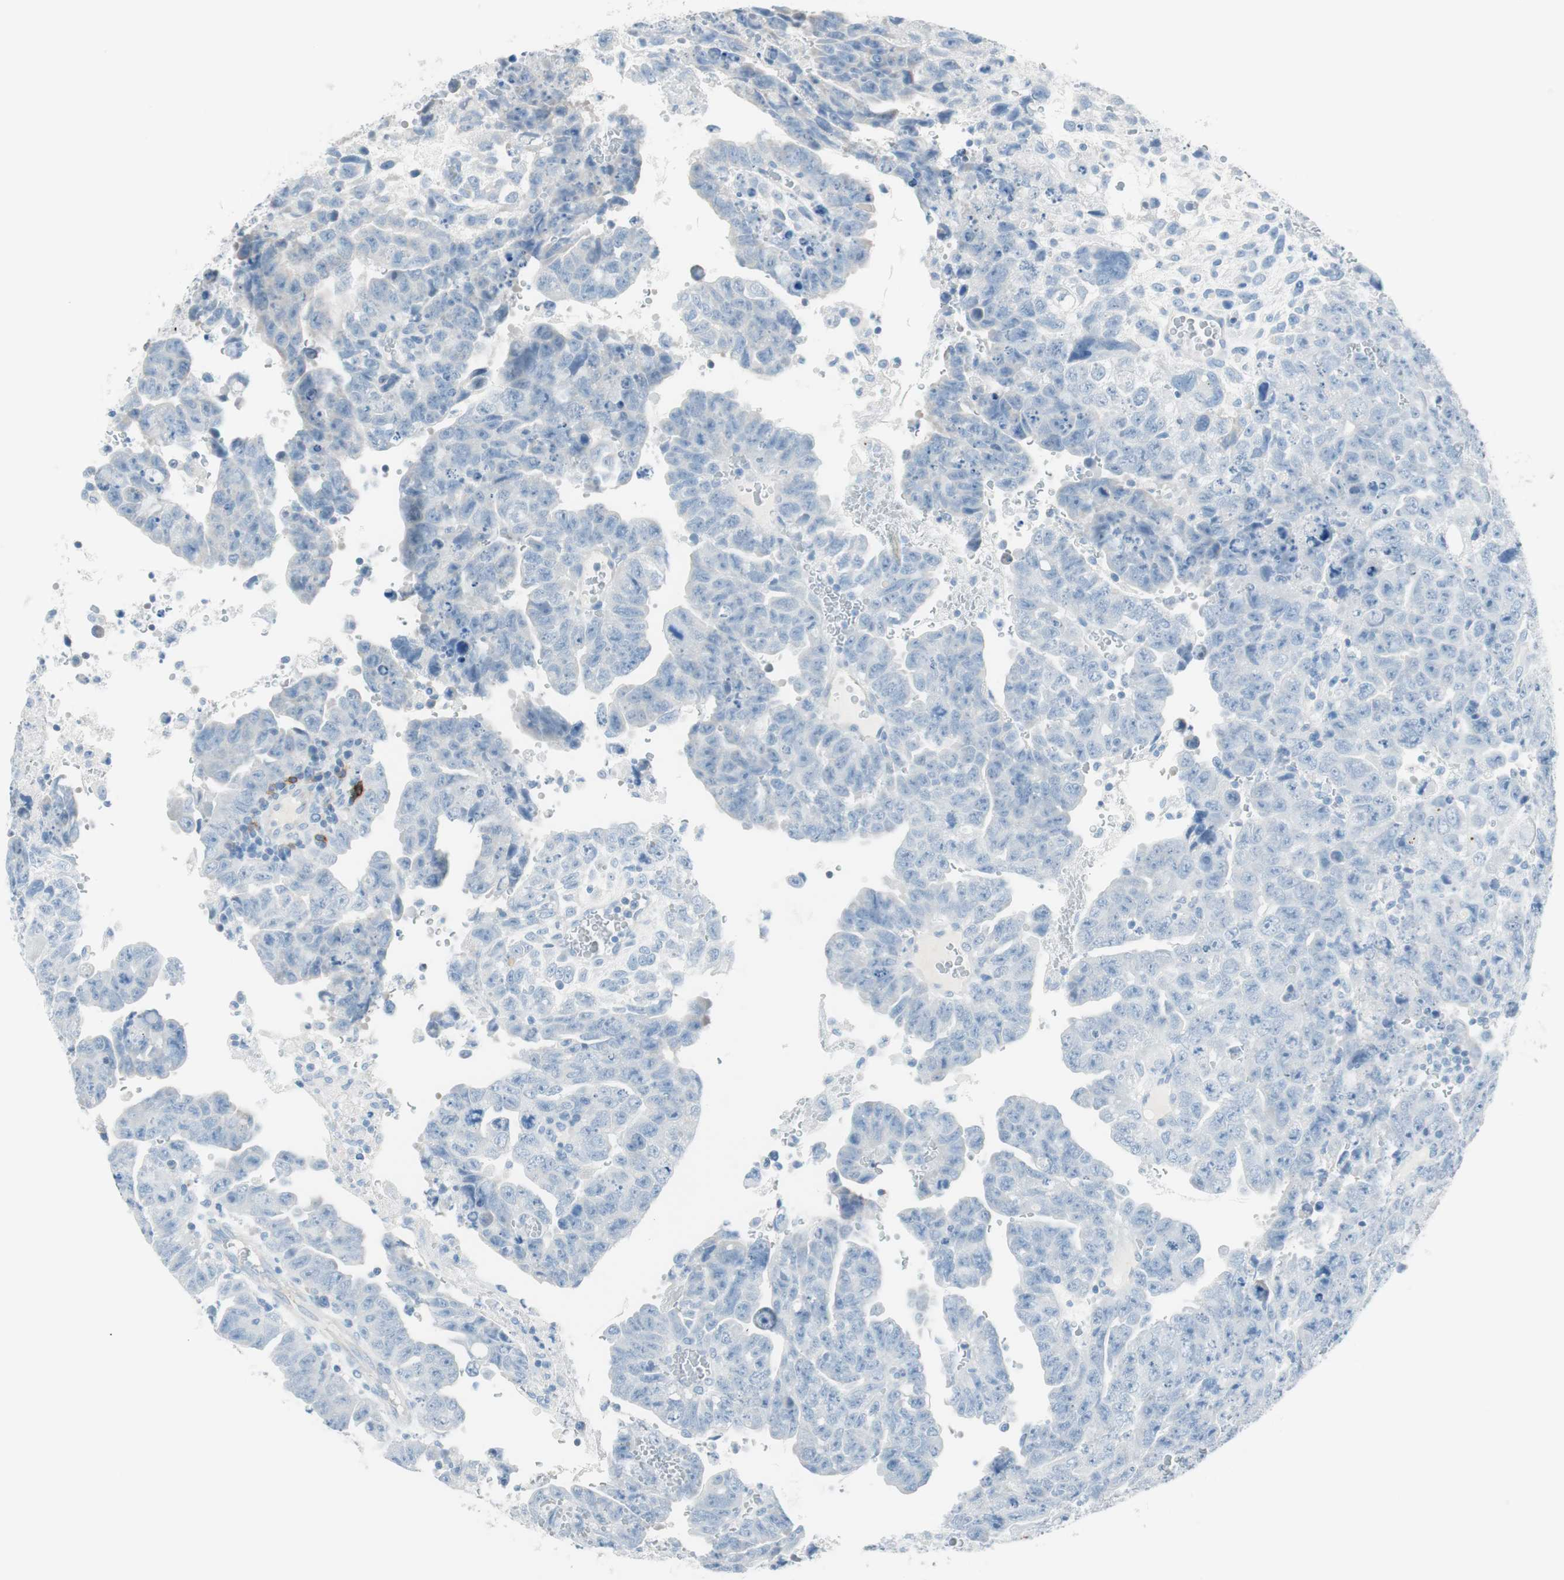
{"staining": {"intensity": "negative", "quantity": "none", "location": "none"}, "tissue": "testis cancer", "cell_type": "Tumor cells", "image_type": "cancer", "snomed": [{"axis": "morphology", "description": "Carcinoma, Embryonal, NOS"}, {"axis": "topography", "description": "Testis"}], "caption": "A high-resolution photomicrograph shows immunohistochemistry (IHC) staining of embryonal carcinoma (testis), which displays no significant positivity in tumor cells.", "gene": "TNFRSF13C", "patient": {"sex": "male", "age": 28}}